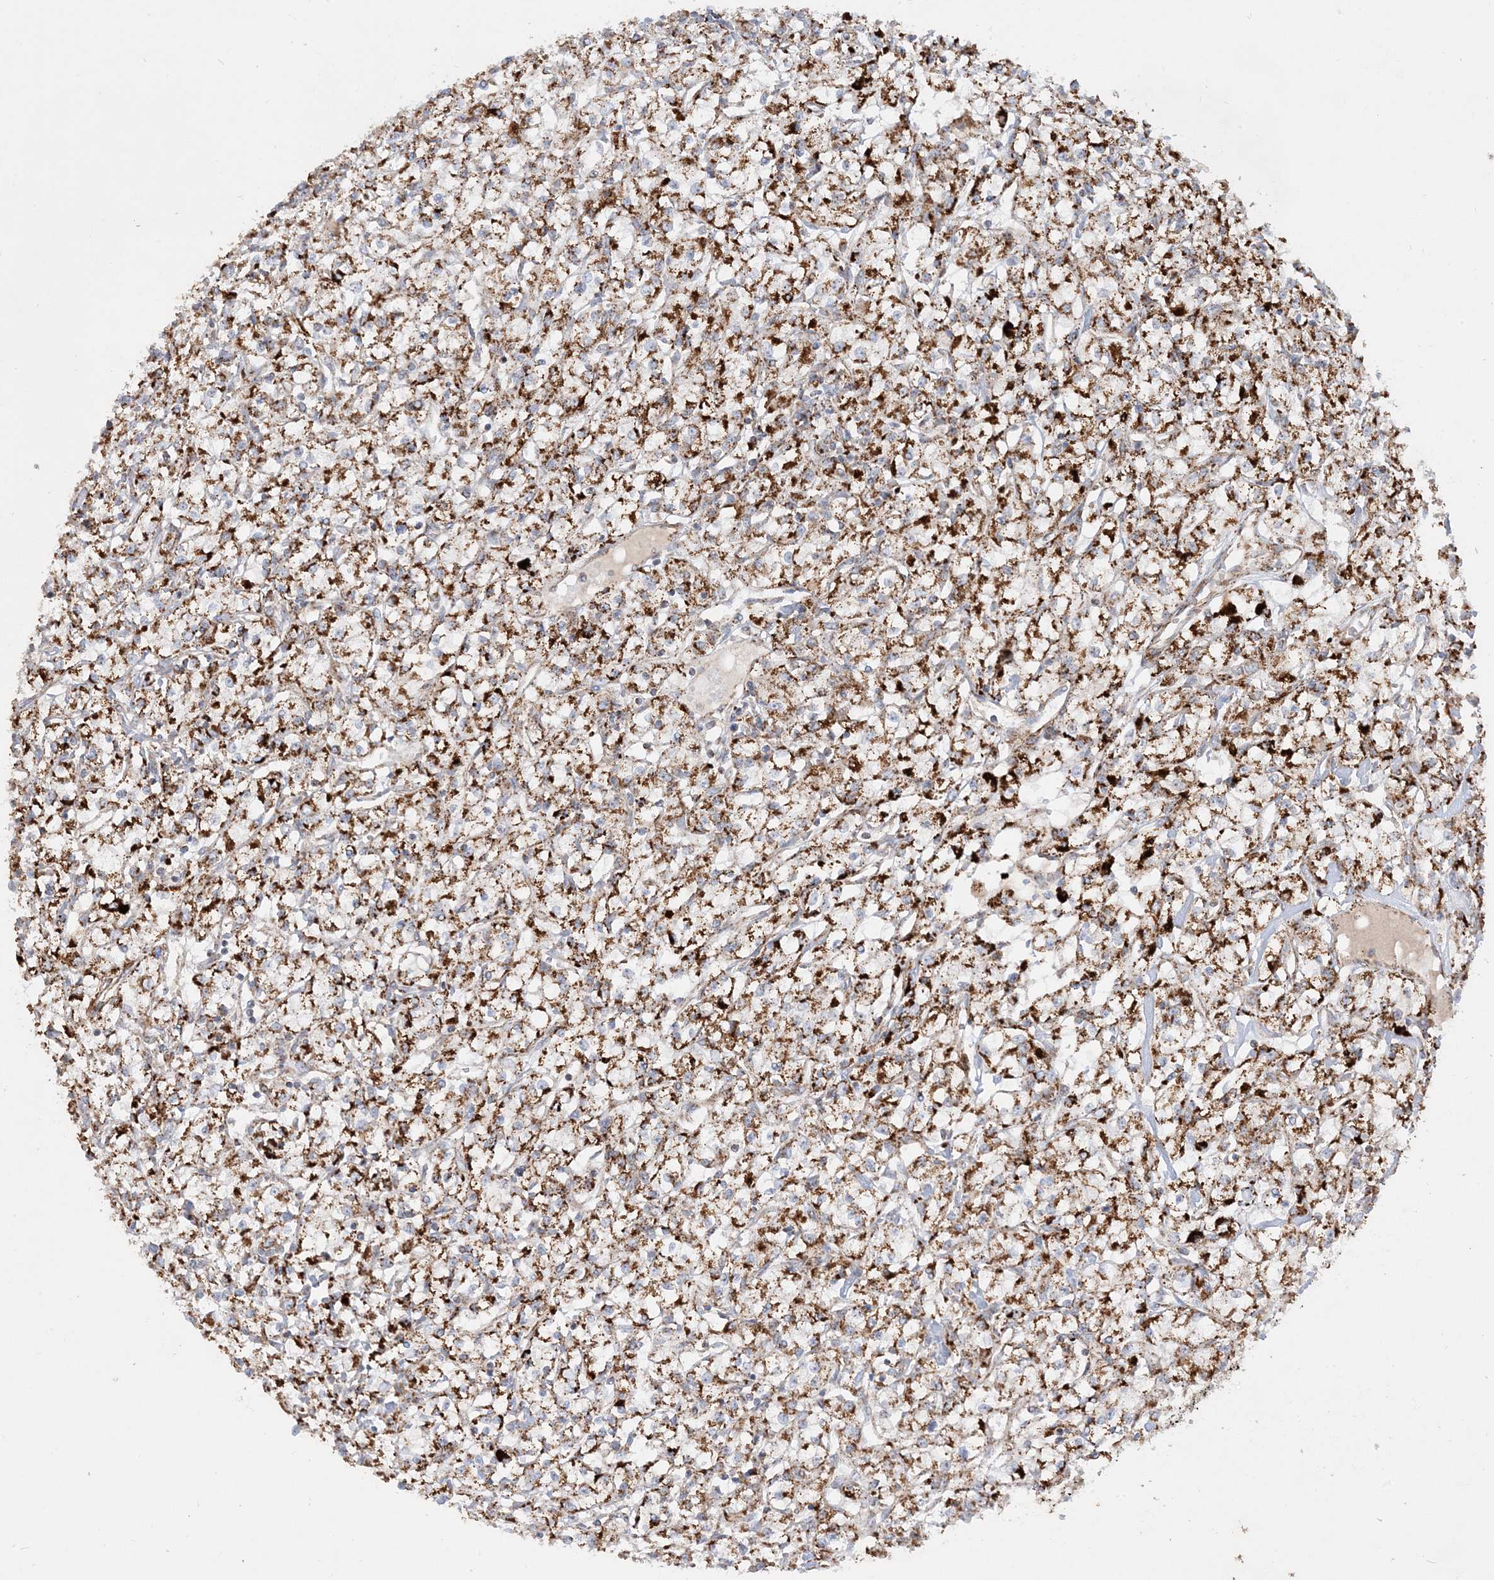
{"staining": {"intensity": "strong", "quantity": ">75%", "location": "cytoplasmic/membranous"}, "tissue": "renal cancer", "cell_type": "Tumor cells", "image_type": "cancer", "snomed": [{"axis": "morphology", "description": "Adenocarcinoma, NOS"}, {"axis": "topography", "description": "Kidney"}], "caption": "Immunohistochemistry (IHC) staining of renal cancer (adenocarcinoma), which reveals high levels of strong cytoplasmic/membranous expression in about >75% of tumor cells indicating strong cytoplasmic/membranous protein positivity. The staining was performed using DAB (3,3'-diaminobenzidine) (brown) for protein detection and nuclei were counterstained in hematoxylin (blue).", "gene": "NDUFAF3", "patient": {"sex": "female", "age": 59}}